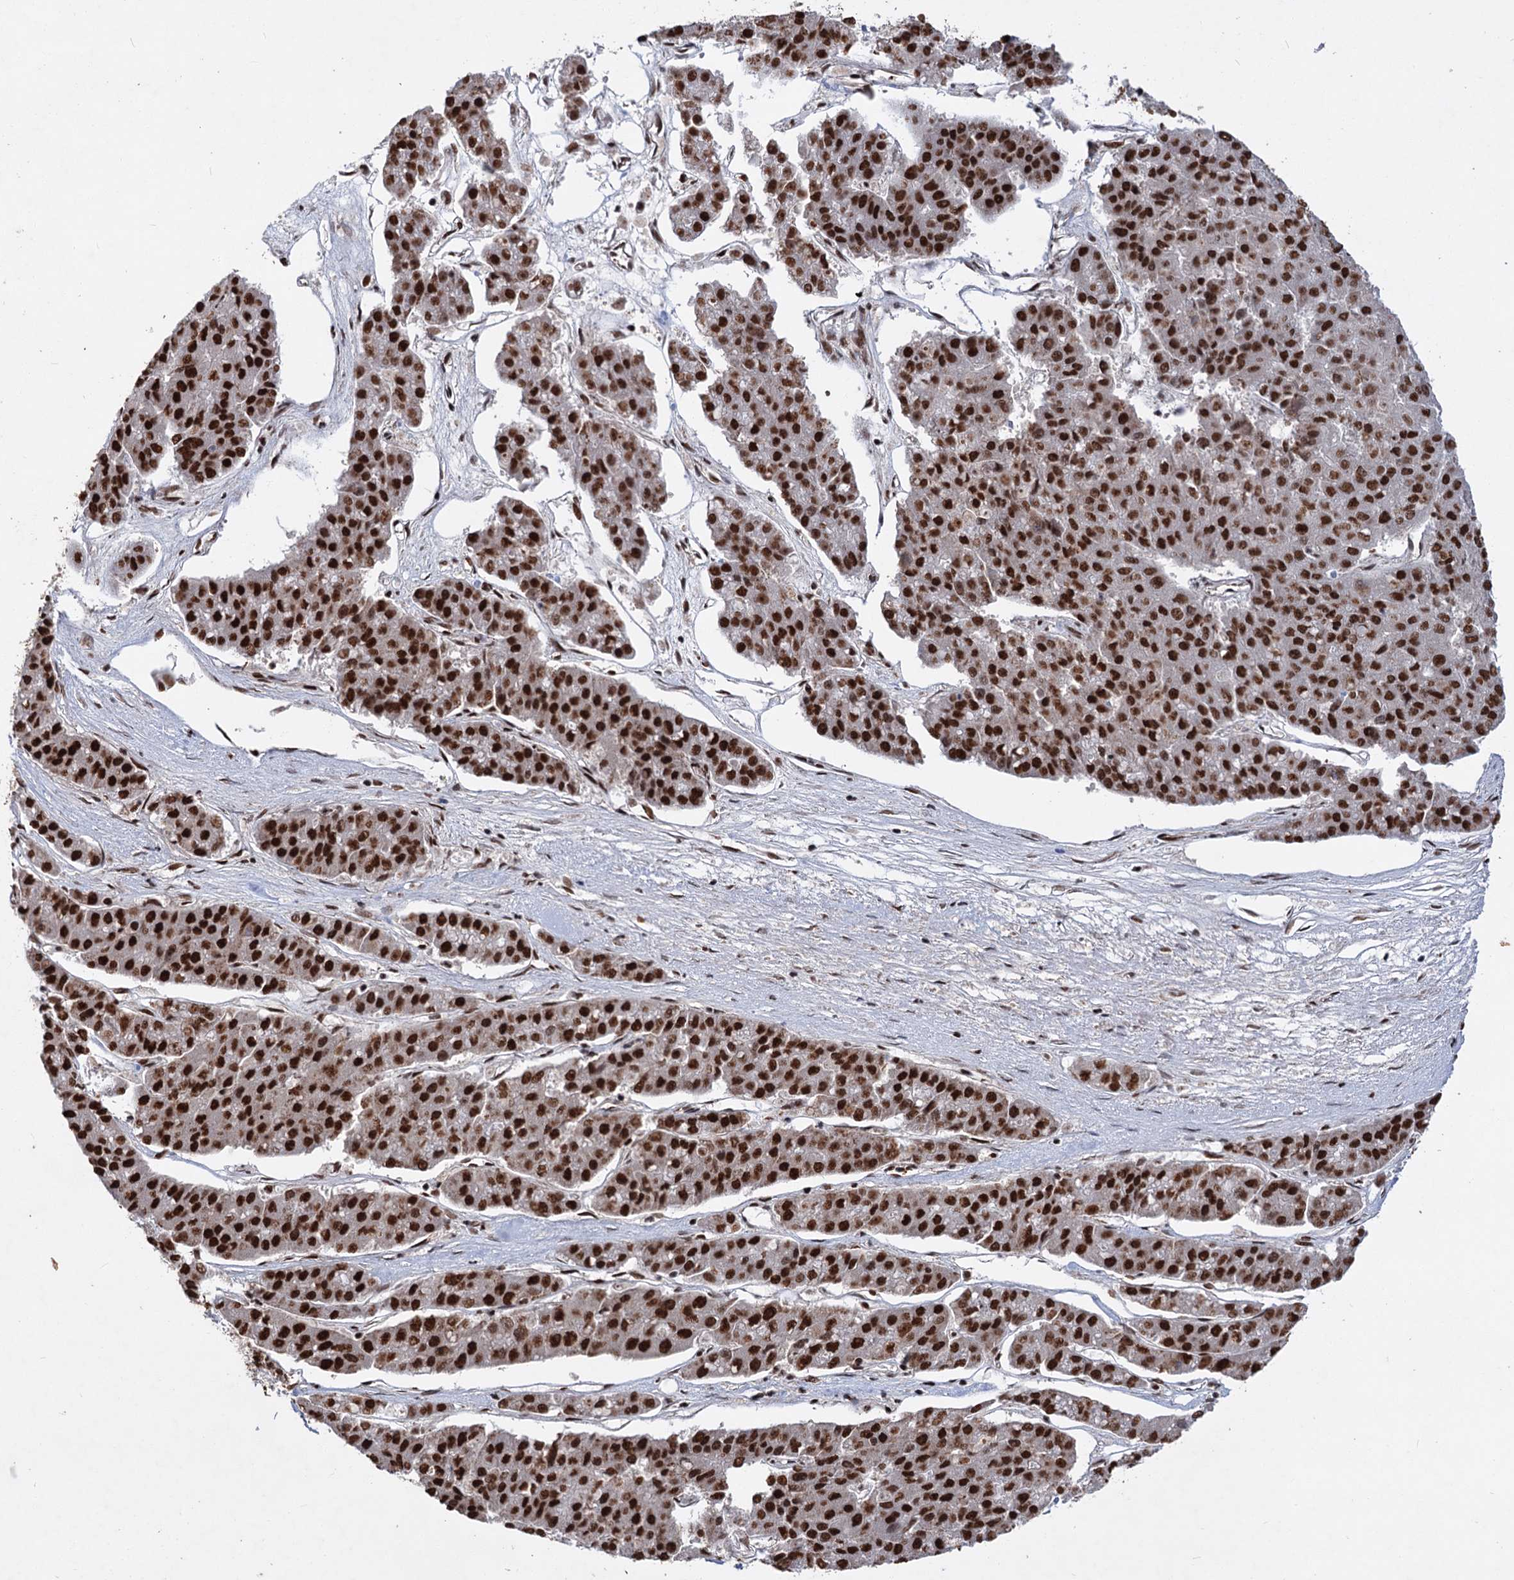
{"staining": {"intensity": "strong", "quantity": ">75%", "location": "nuclear"}, "tissue": "pancreatic cancer", "cell_type": "Tumor cells", "image_type": "cancer", "snomed": [{"axis": "morphology", "description": "Adenocarcinoma, NOS"}, {"axis": "topography", "description": "Pancreas"}], "caption": "The image reveals a brown stain indicating the presence of a protein in the nuclear of tumor cells in pancreatic adenocarcinoma.", "gene": "MAML1", "patient": {"sex": "male", "age": 50}}